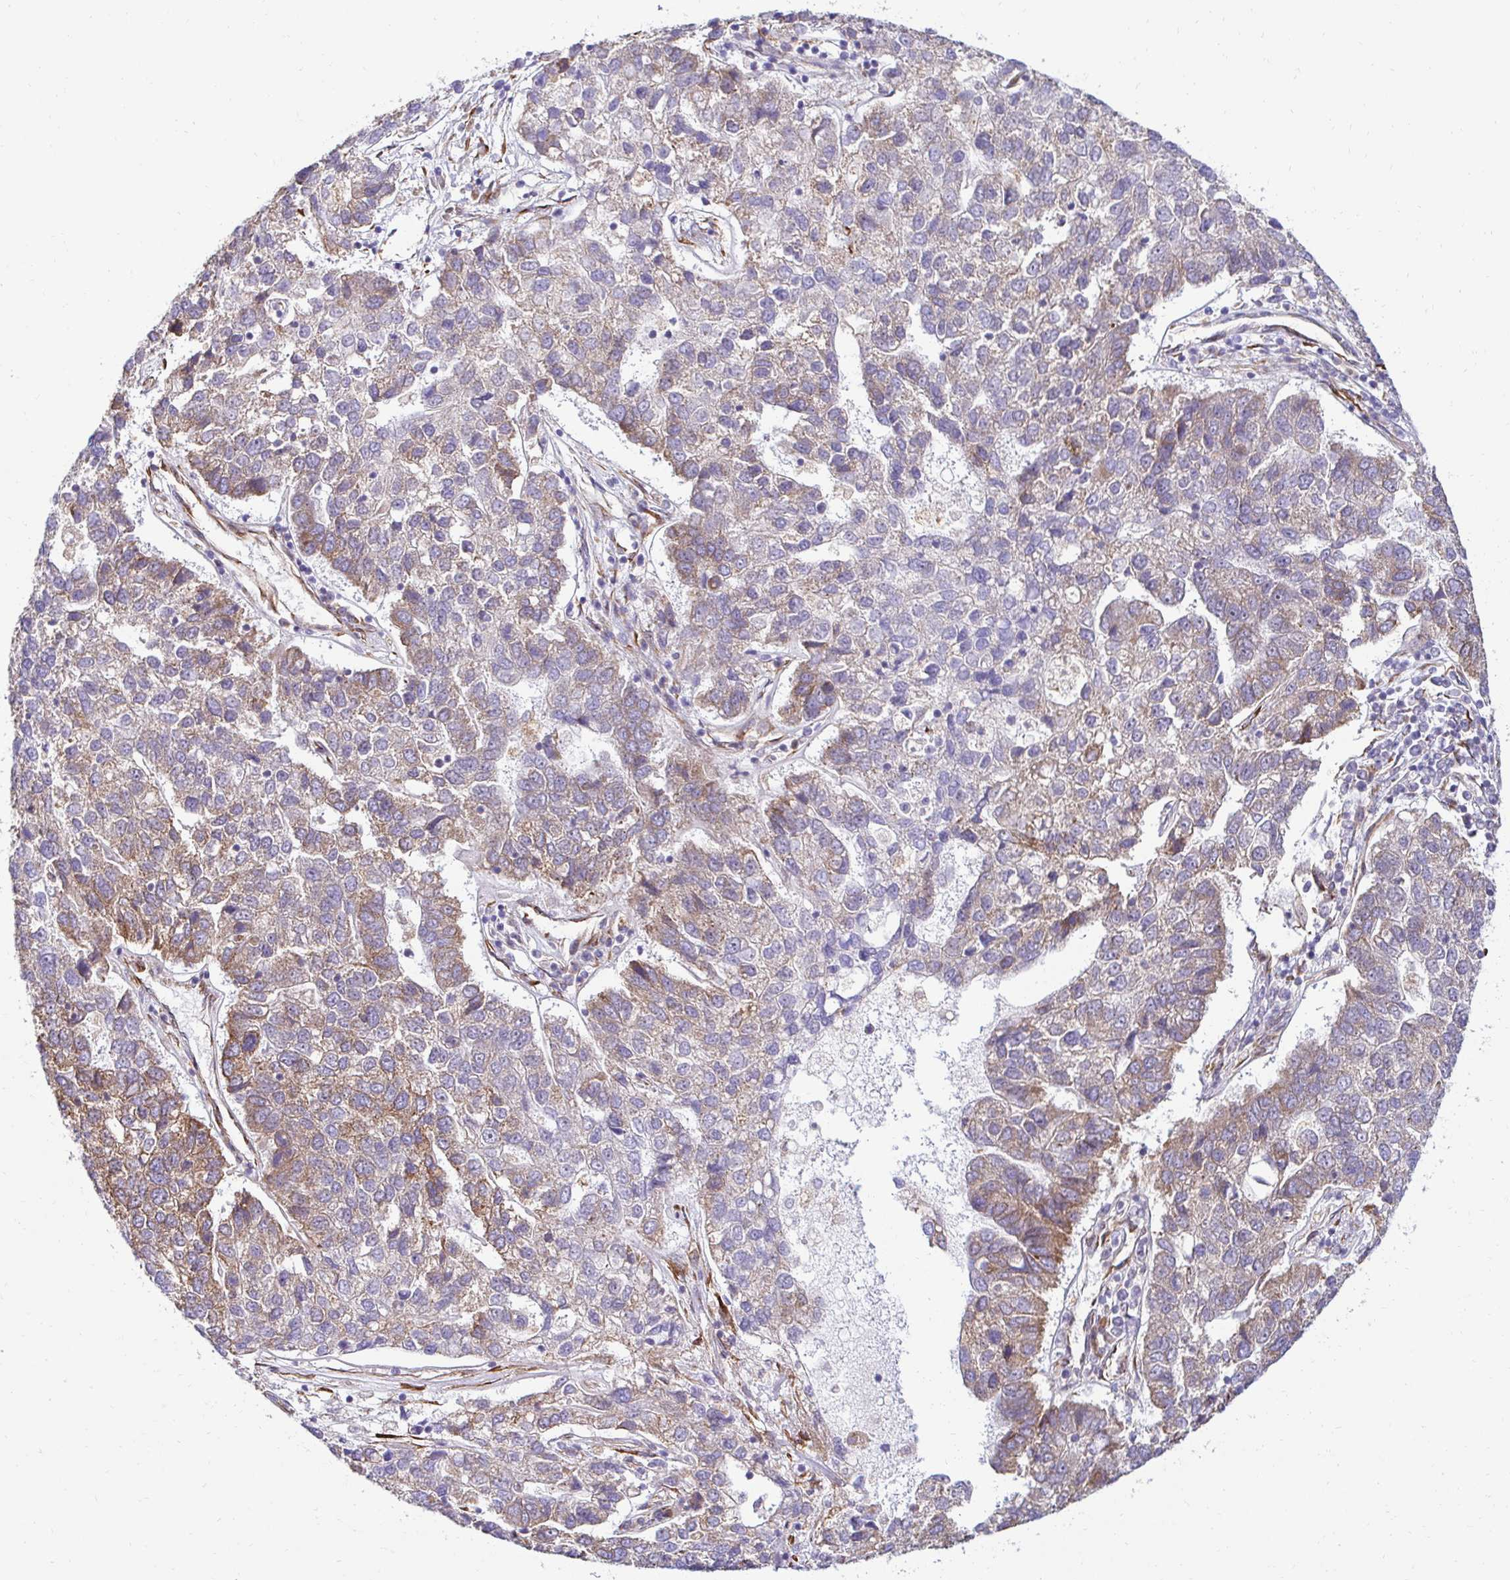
{"staining": {"intensity": "moderate", "quantity": "<25%", "location": "cytoplasmic/membranous"}, "tissue": "pancreatic cancer", "cell_type": "Tumor cells", "image_type": "cancer", "snomed": [{"axis": "morphology", "description": "Adenocarcinoma, NOS"}, {"axis": "topography", "description": "Pancreas"}], "caption": "The immunohistochemical stain shows moderate cytoplasmic/membranous staining in tumor cells of pancreatic adenocarcinoma tissue.", "gene": "HPS1", "patient": {"sex": "female", "age": 61}}